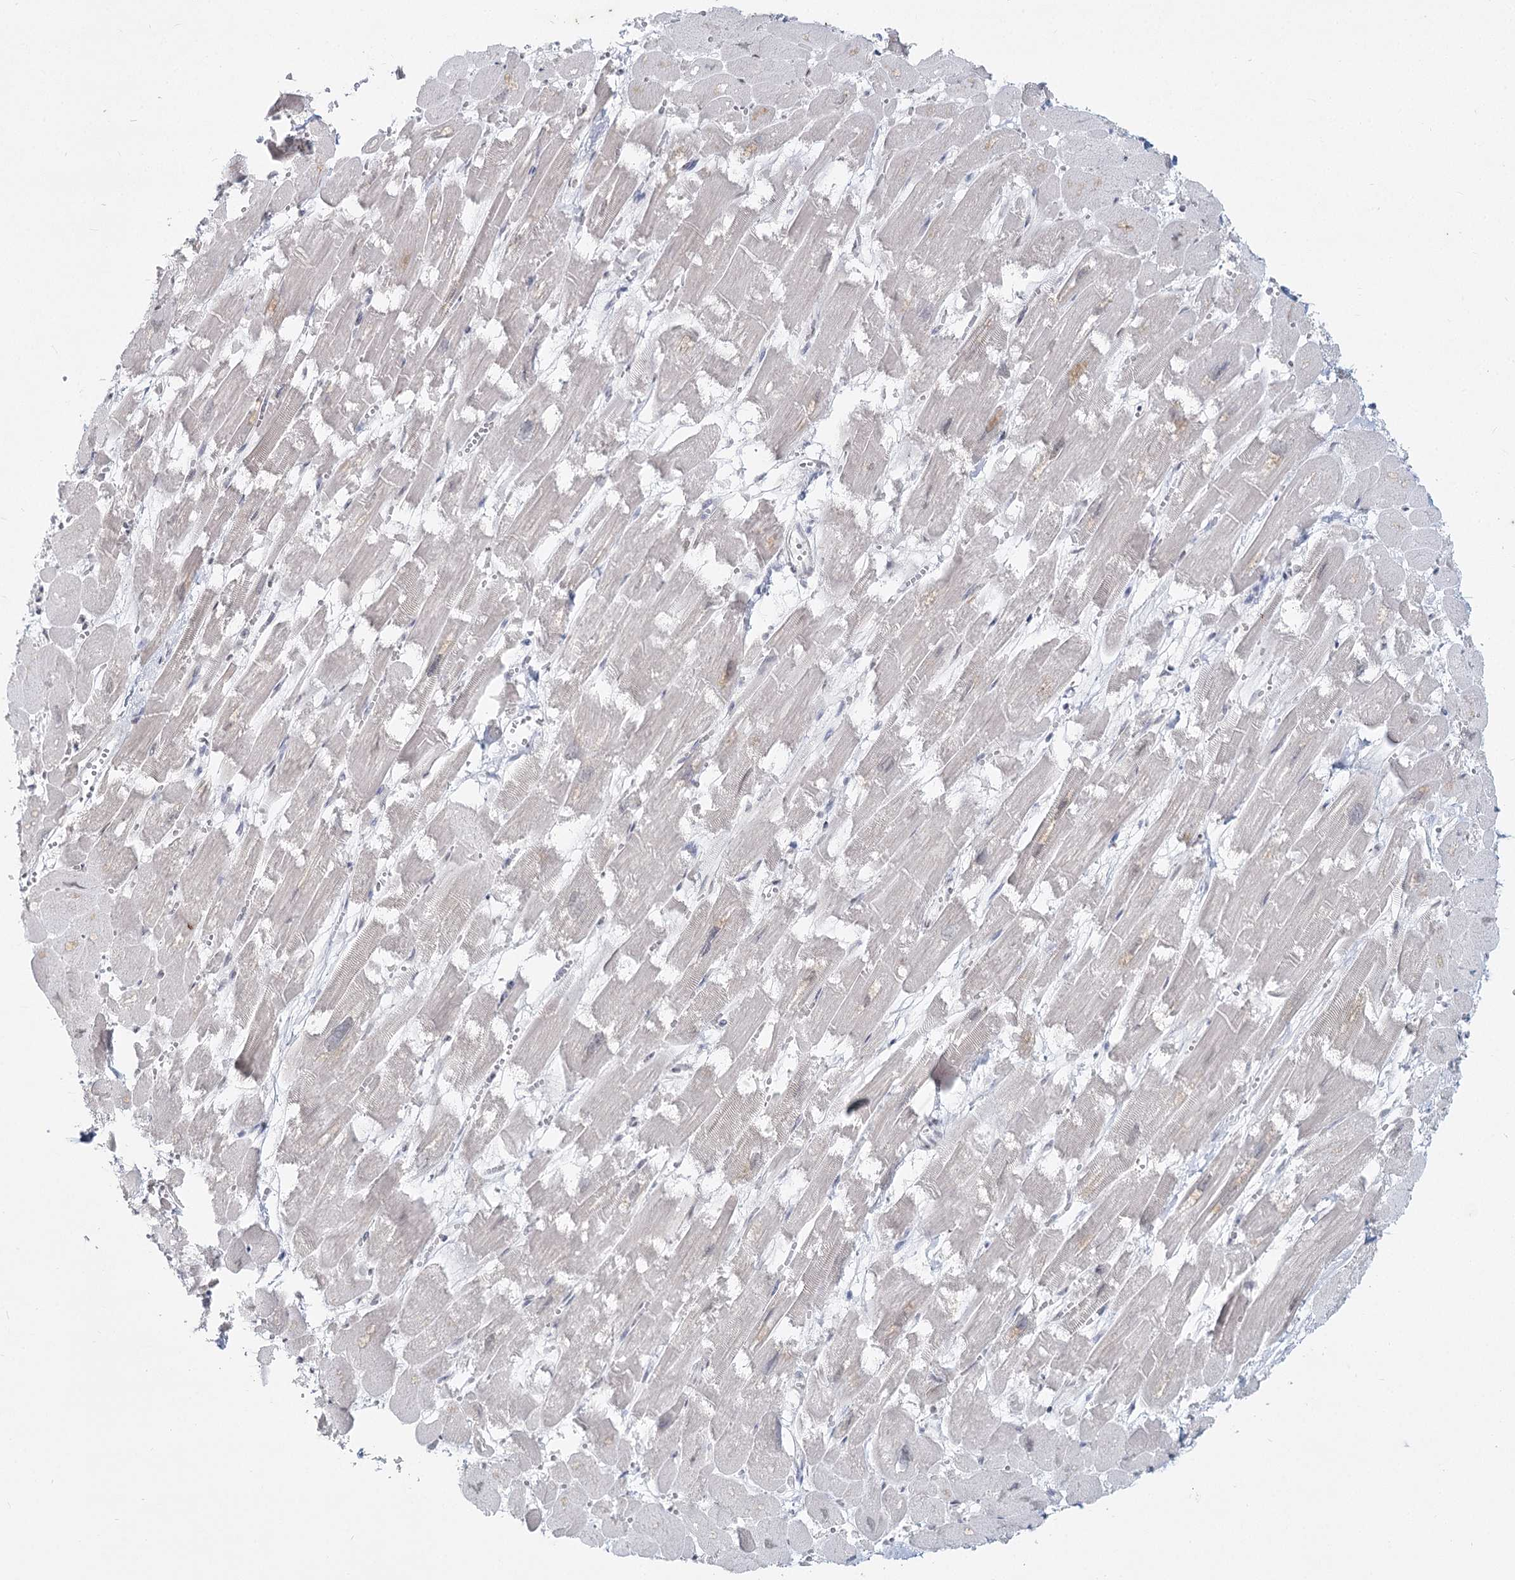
{"staining": {"intensity": "weak", "quantity": "<25%", "location": "cytoplasmic/membranous"}, "tissue": "heart muscle", "cell_type": "Cardiomyocytes", "image_type": "normal", "snomed": [{"axis": "morphology", "description": "Normal tissue, NOS"}, {"axis": "topography", "description": "Heart"}], "caption": "This is a histopathology image of immunohistochemistry staining of normal heart muscle, which shows no staining in cardiomyocytes. Nuclei are stained in blue.", "gene": "LY6G5C", "patient": {"sex": "male", "age": 54}}